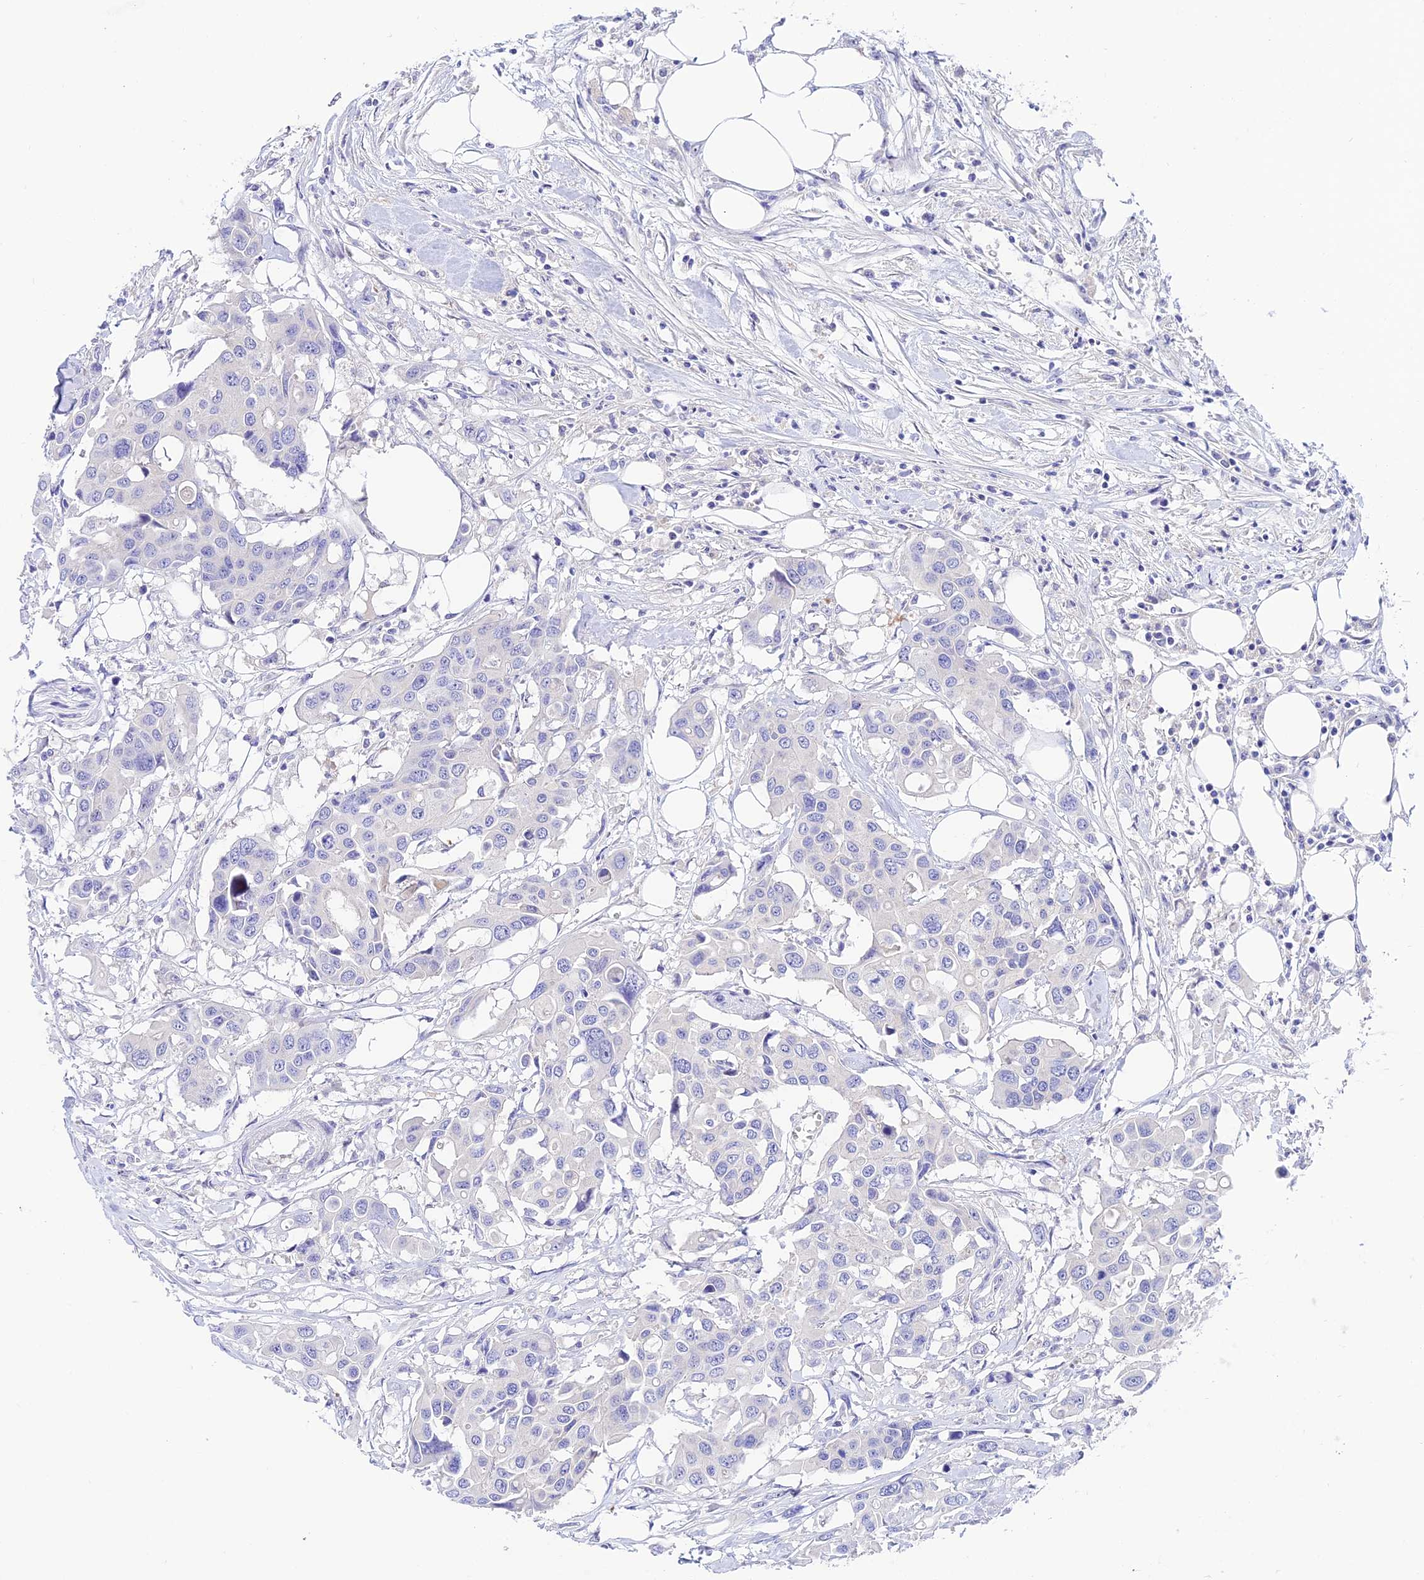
{"staining": {"intensity": "negative", "quantity": "none", "location": "none"}, "tissue": "colorectal cancer", "cell_type": "Tumor cells", "image_type": "cancer", "snomed": [{"axis": "morphology", "description": "Adenocarcinoma, NOS"}, {"axis": "topography", "description": "Colon"}], "caption": "This is a photomicrograph of immunohistochemistry (IHC) staining of colorectal cancer, which shows no positivity in tumor cells. (Stains: DAB immunohistochemistry (IHC) with hematoxylin counter stain, Microscopy: brightfield microscopy at high magnification).", "gene": "DUSP29", "patient": {"sex": "male", "age": 77}}